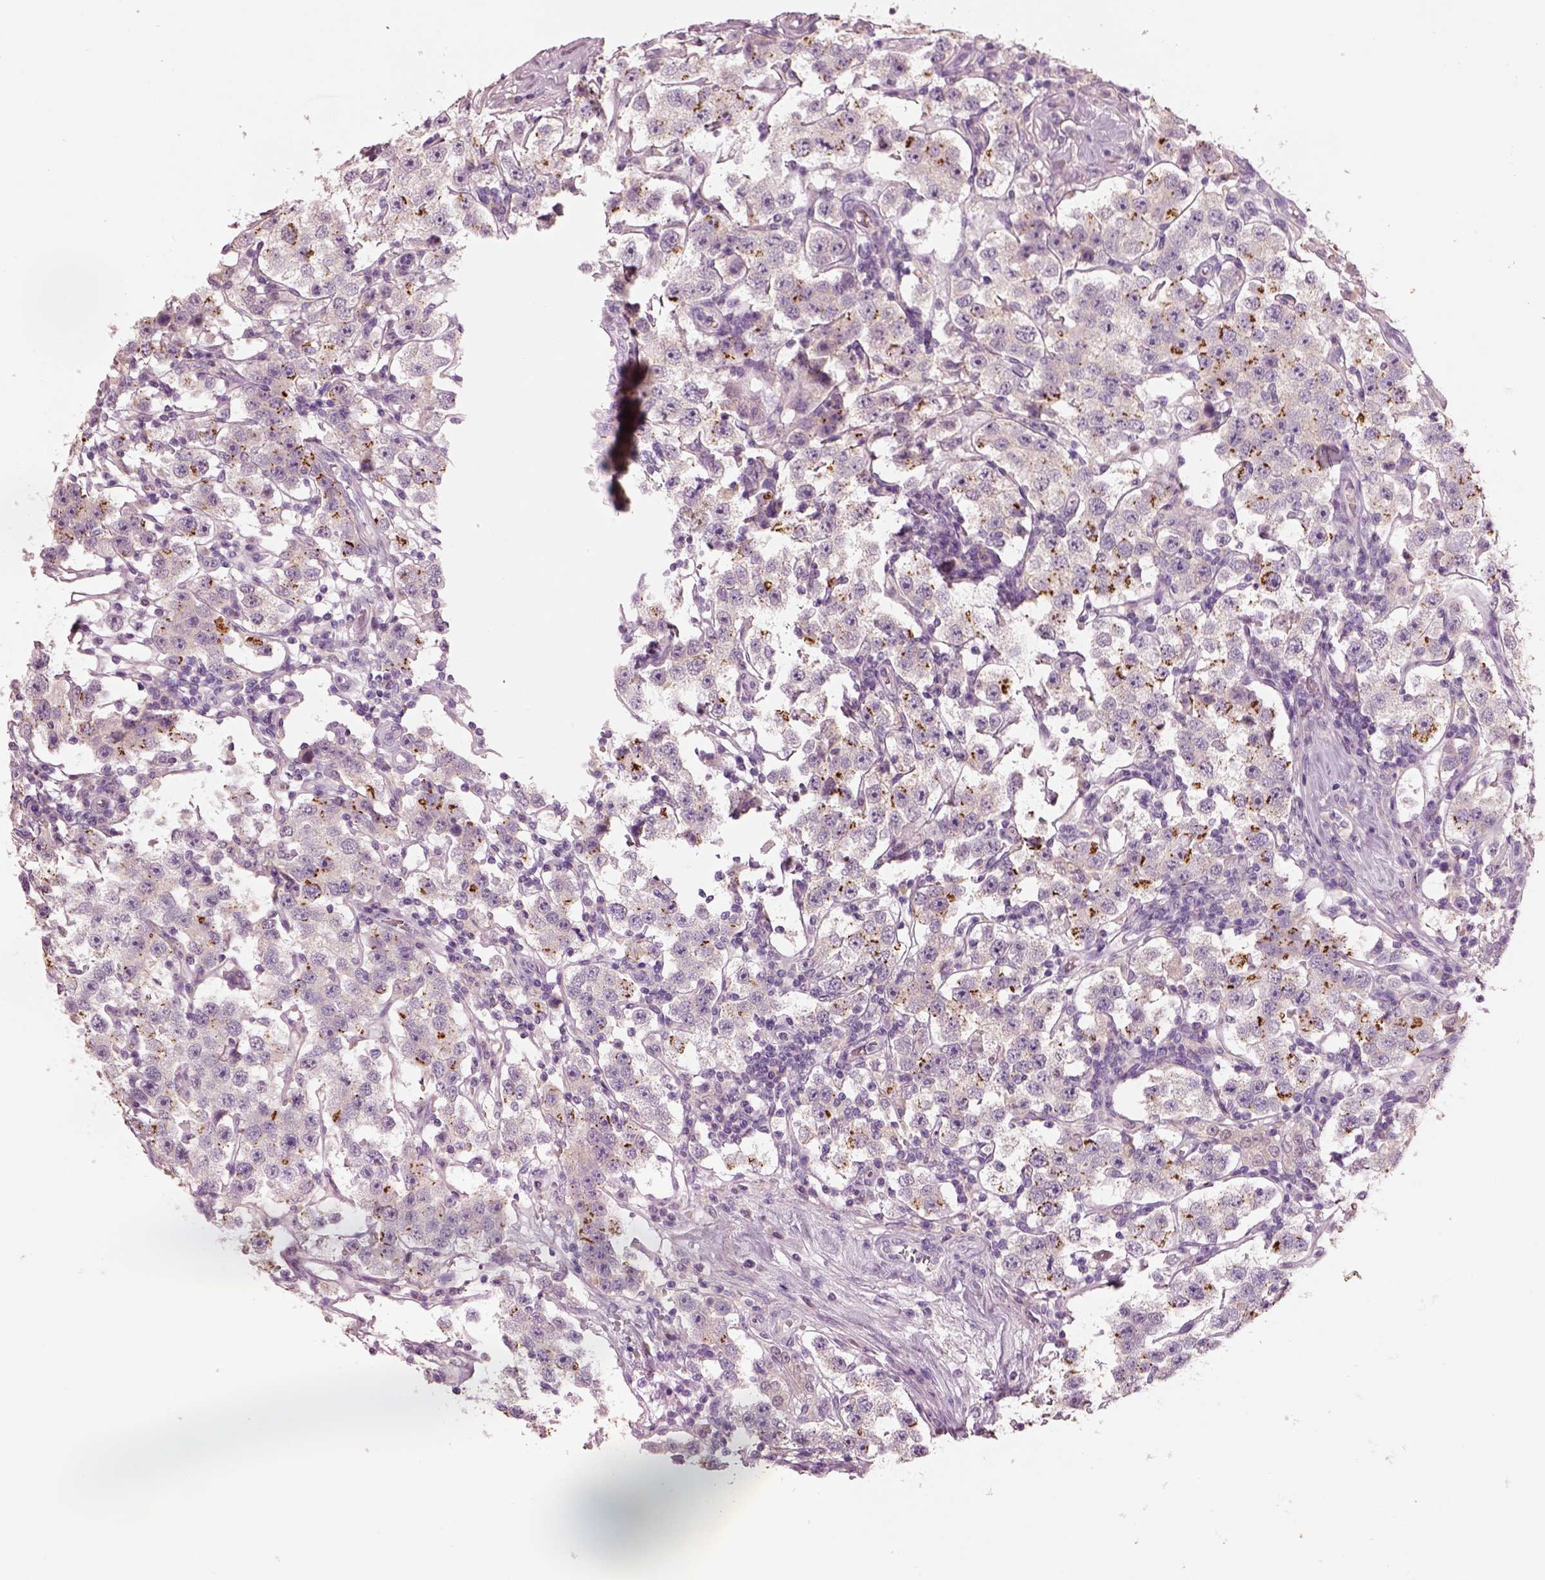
{"staining": {"intensity": "strong", "quantity": "<25%", "location": "cytoplasmic/membranous"}, "tissue": "testis cancer", "cell_type": "Tumor cells", "image_type": "cancer", "snomed": [{"axis": "morphology", "description": "Seminoma, NOS"}, {"axis": "topography", "description": "Testis"}], "caption": "An image of human testis seminoma stained for a protein shows strong cytoplasmic/membranous brown staining in tumor cells. (Brightfield microscopy of DAB IHC at high magnification).", "gene": "ELSPBP1", "patient": {"sex": "male", "age": 37}}